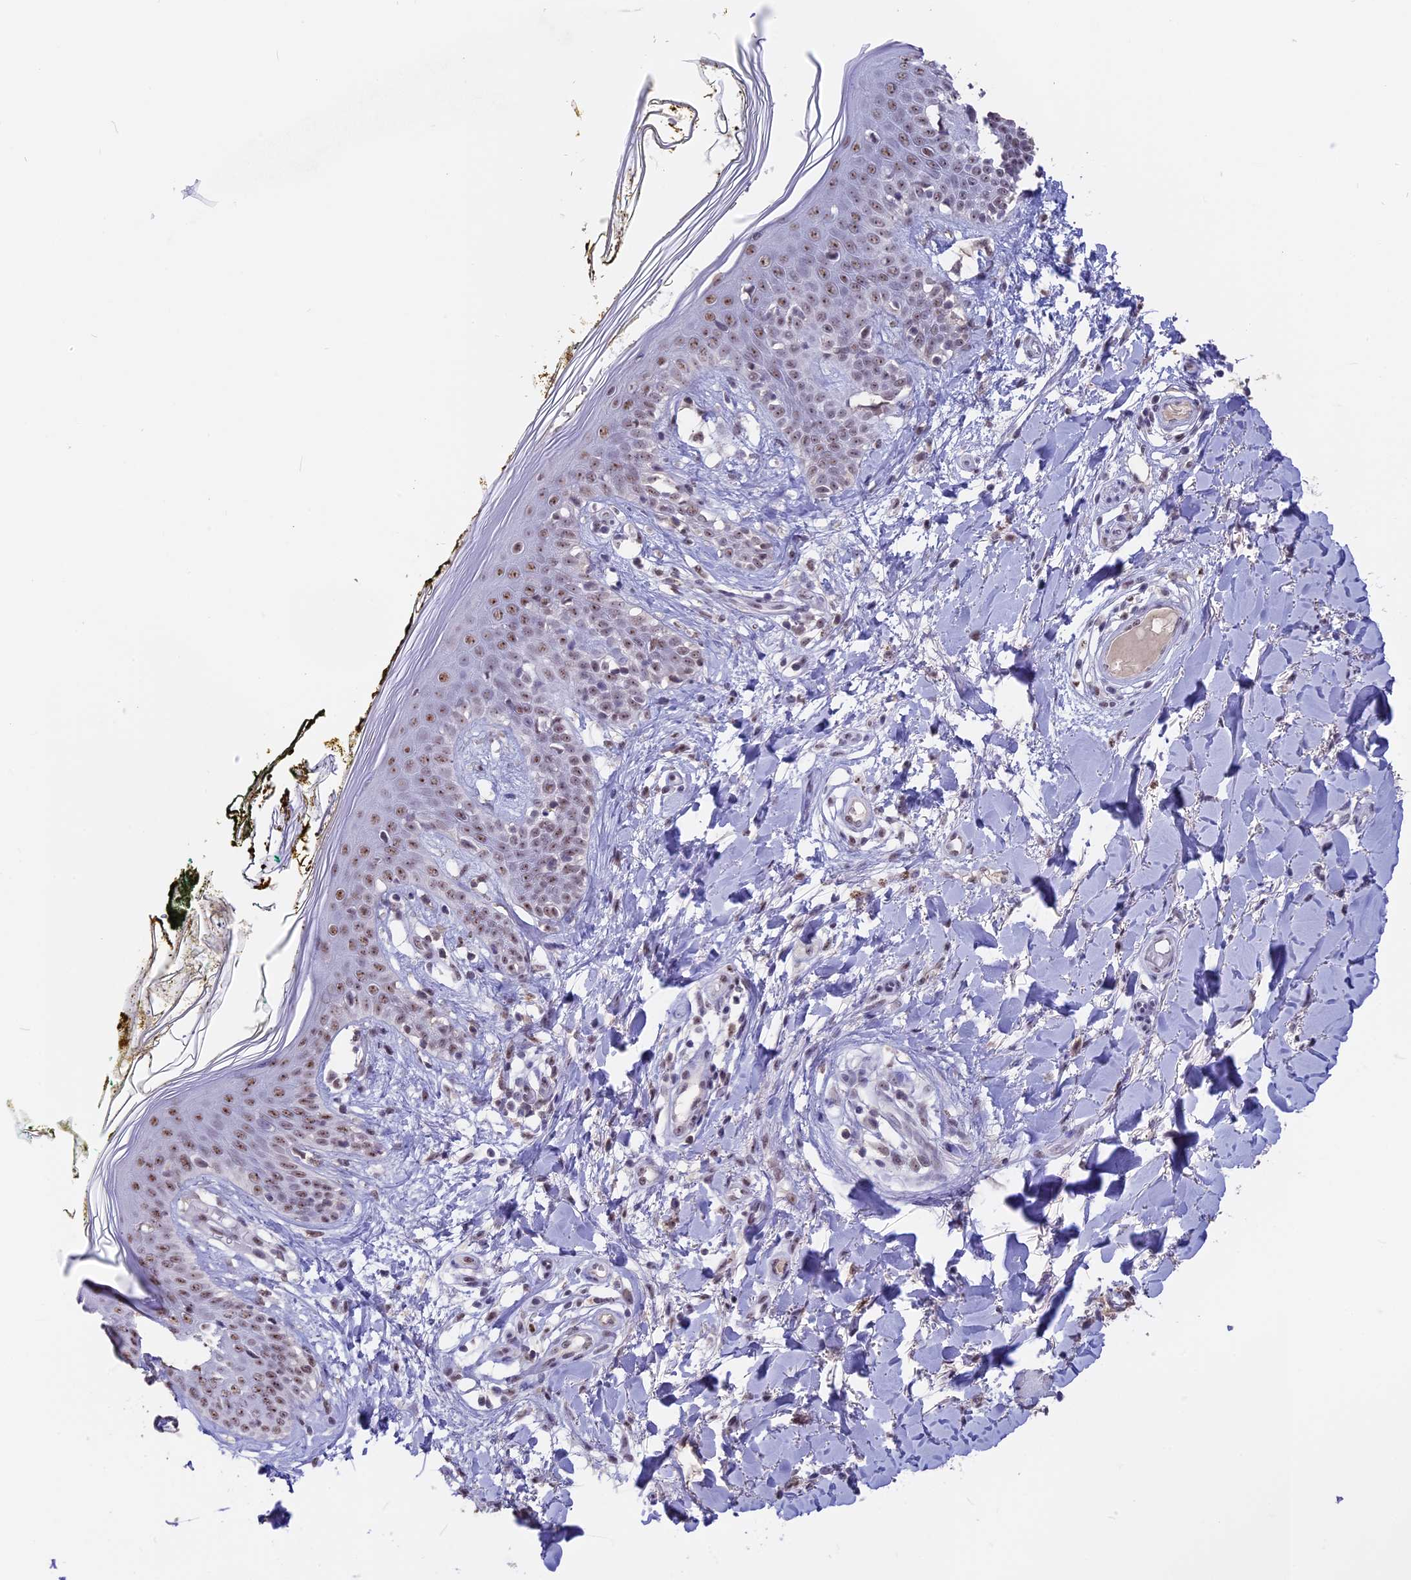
{"staining": {"intensity": "weak", "quantity": "25%-75%", "location": "nuclear"}, "tissue": "skin", "cell_type": "Fibroblasts", "image_type": "normal", "snomed": [{"axis": "morphology", "description": "Normal tissue, NOS"}, {"axis": "topography", "description": "Skin"}], "caption": "Immunohistochemistry (IHC) of benign human skin demonstrates low levels of weak nuclear positivity in about 25%-75% of fibroblasts. Immunohistochemistry stains the protein of interest in brown and the nuclei are stained blue.", "gene": "SETD2", "patient": {"sex": "female", "age": 34}}